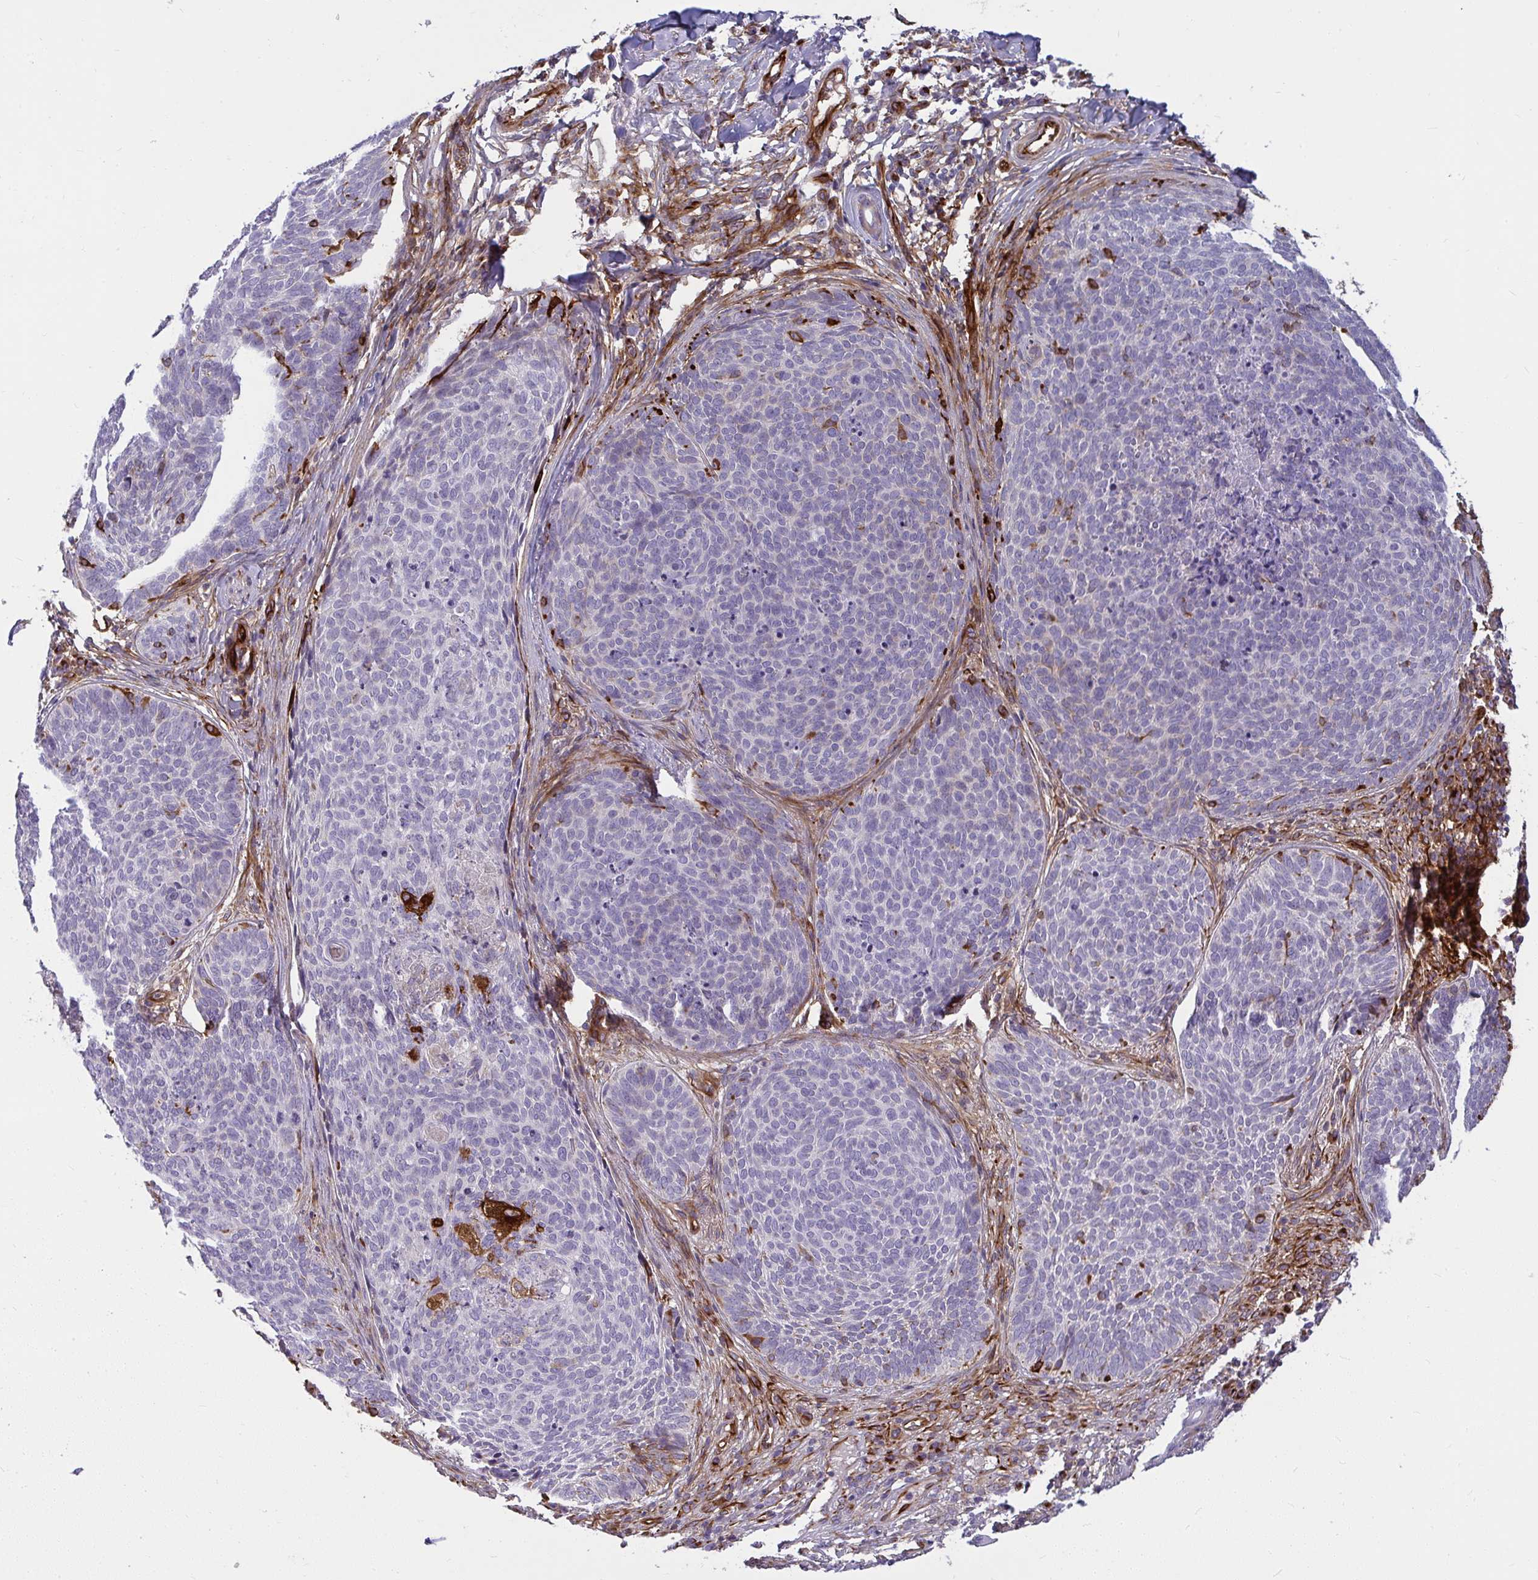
{"staining": {"intensity": "strong", "quantity": "<25%", "location": "cytoplasmic/membranous"}, "tissue": "skin cancer", "cell_type": "Tumor cells", "image_type": "cancer", "snomed": [{"axis": "morphology", "description": "Basal cell carcinoma"}, {"axis": "topography", "description": "Skin"}, {"axis": "topography", "description": "Skin of face"}], "caption": "Skin basal cell carcinoma stained with immunohistochemistry reveals strong cytoplasmic/membranous positivity in approximately <25% of tumor cells. Nuclei are stained in blue.", "gene": "IFIT3", "patient": {"sex": "male", "age": 56}}